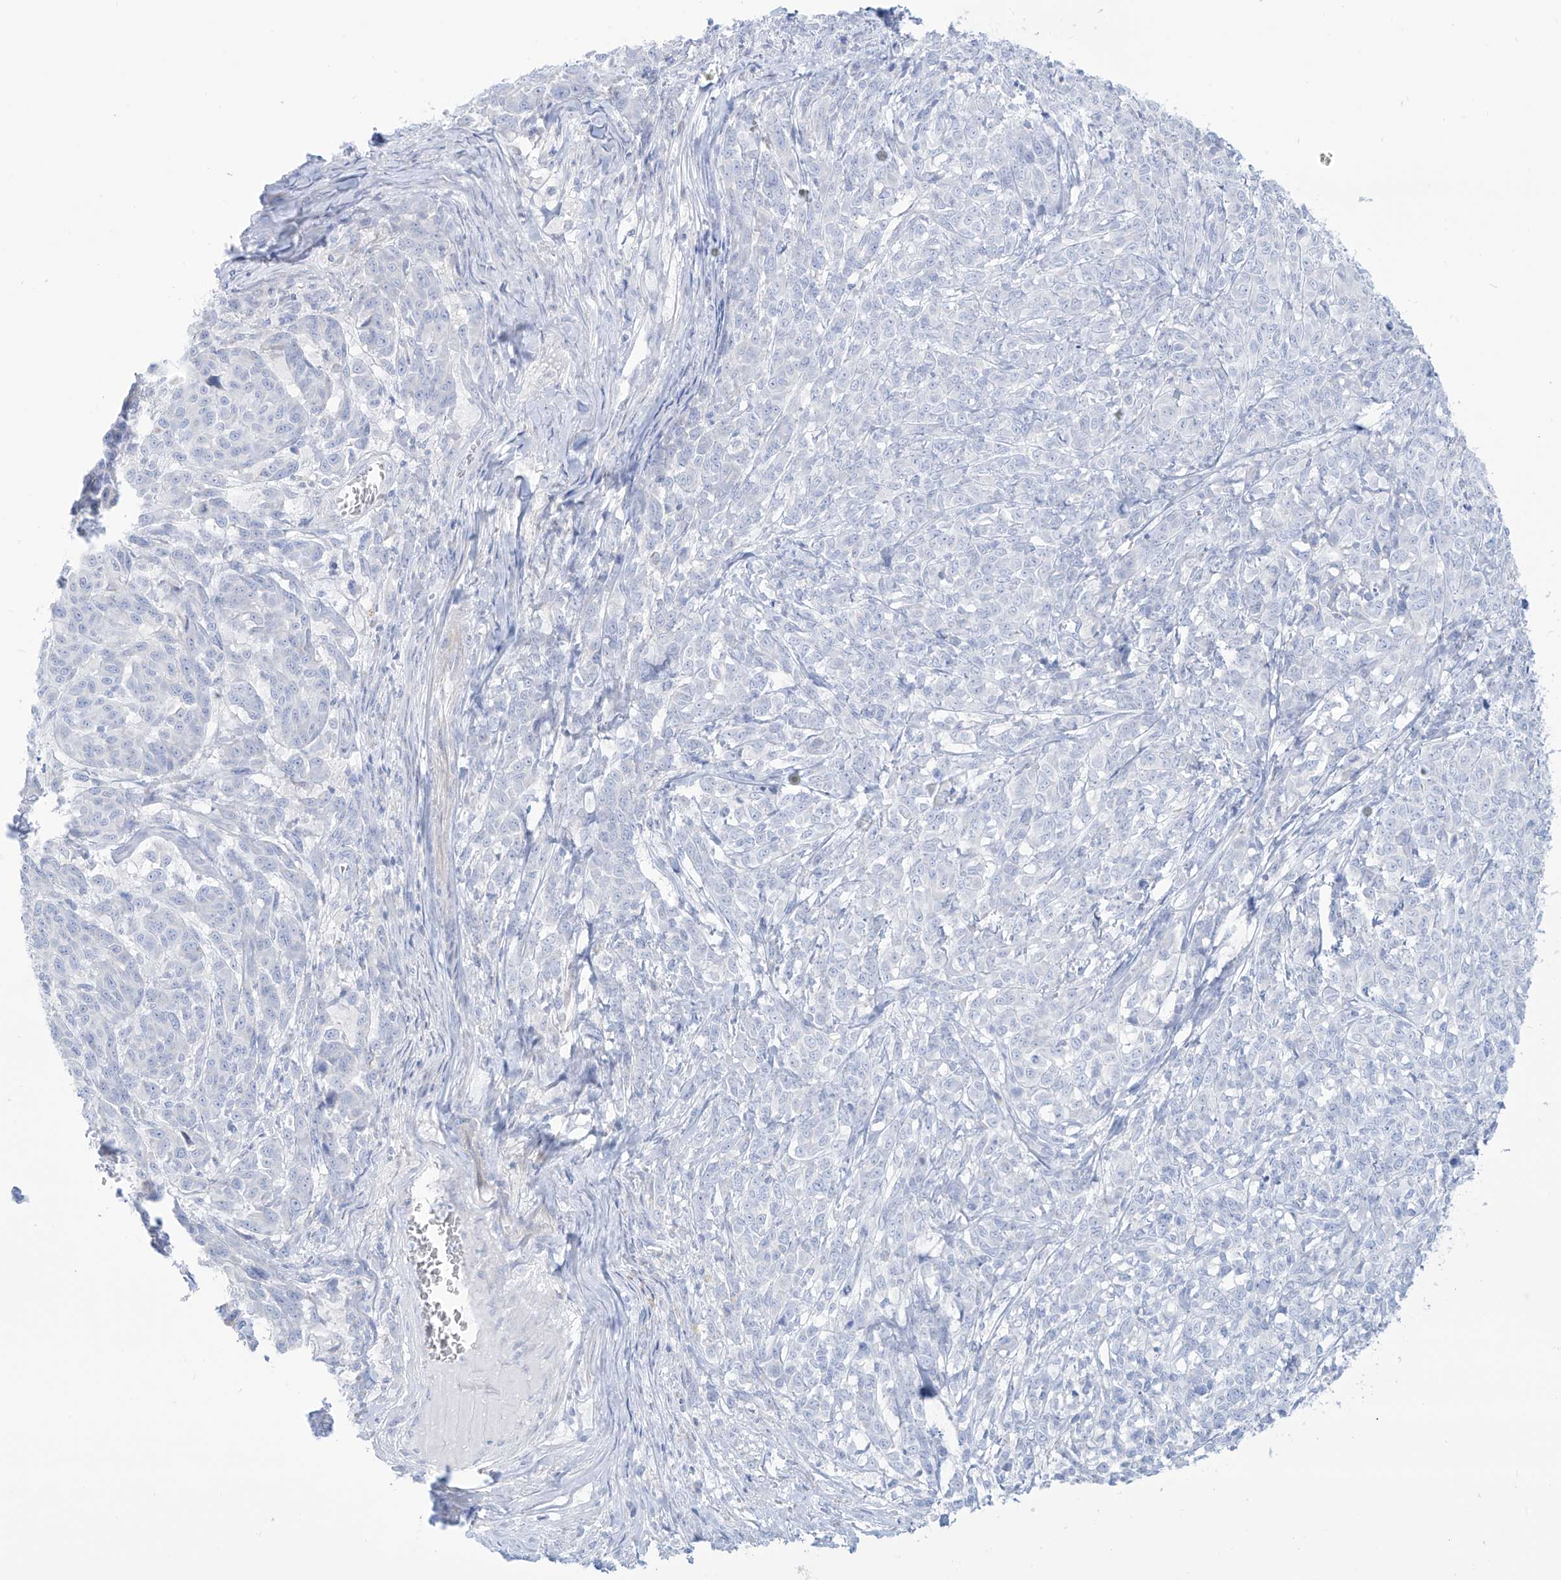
{"staining": {"intensity": "negative", "quantity": "none", "location": "none"}, "tissue": "melanoma", "cell_type": "Tumor cells", "image_type": "cancer", "snomed": [{"axis": "morphology", "description": "Malignant melanoma, NOS"}, {"axis": "topography", "description": "Skin"}], "caption": "A photomicrograph of malignant melanoma stained for a protein displays no brown staining in tumor cells. (Stains: DAB (3,3'-diaminobenzidine) immunohistochemistry (IHC) with hematoxylin counter stain, Microscopy: brightfield microscopy at high magnification).", "gene": "SLC26A3", "patient": {"sex": "male", "age": 49}}